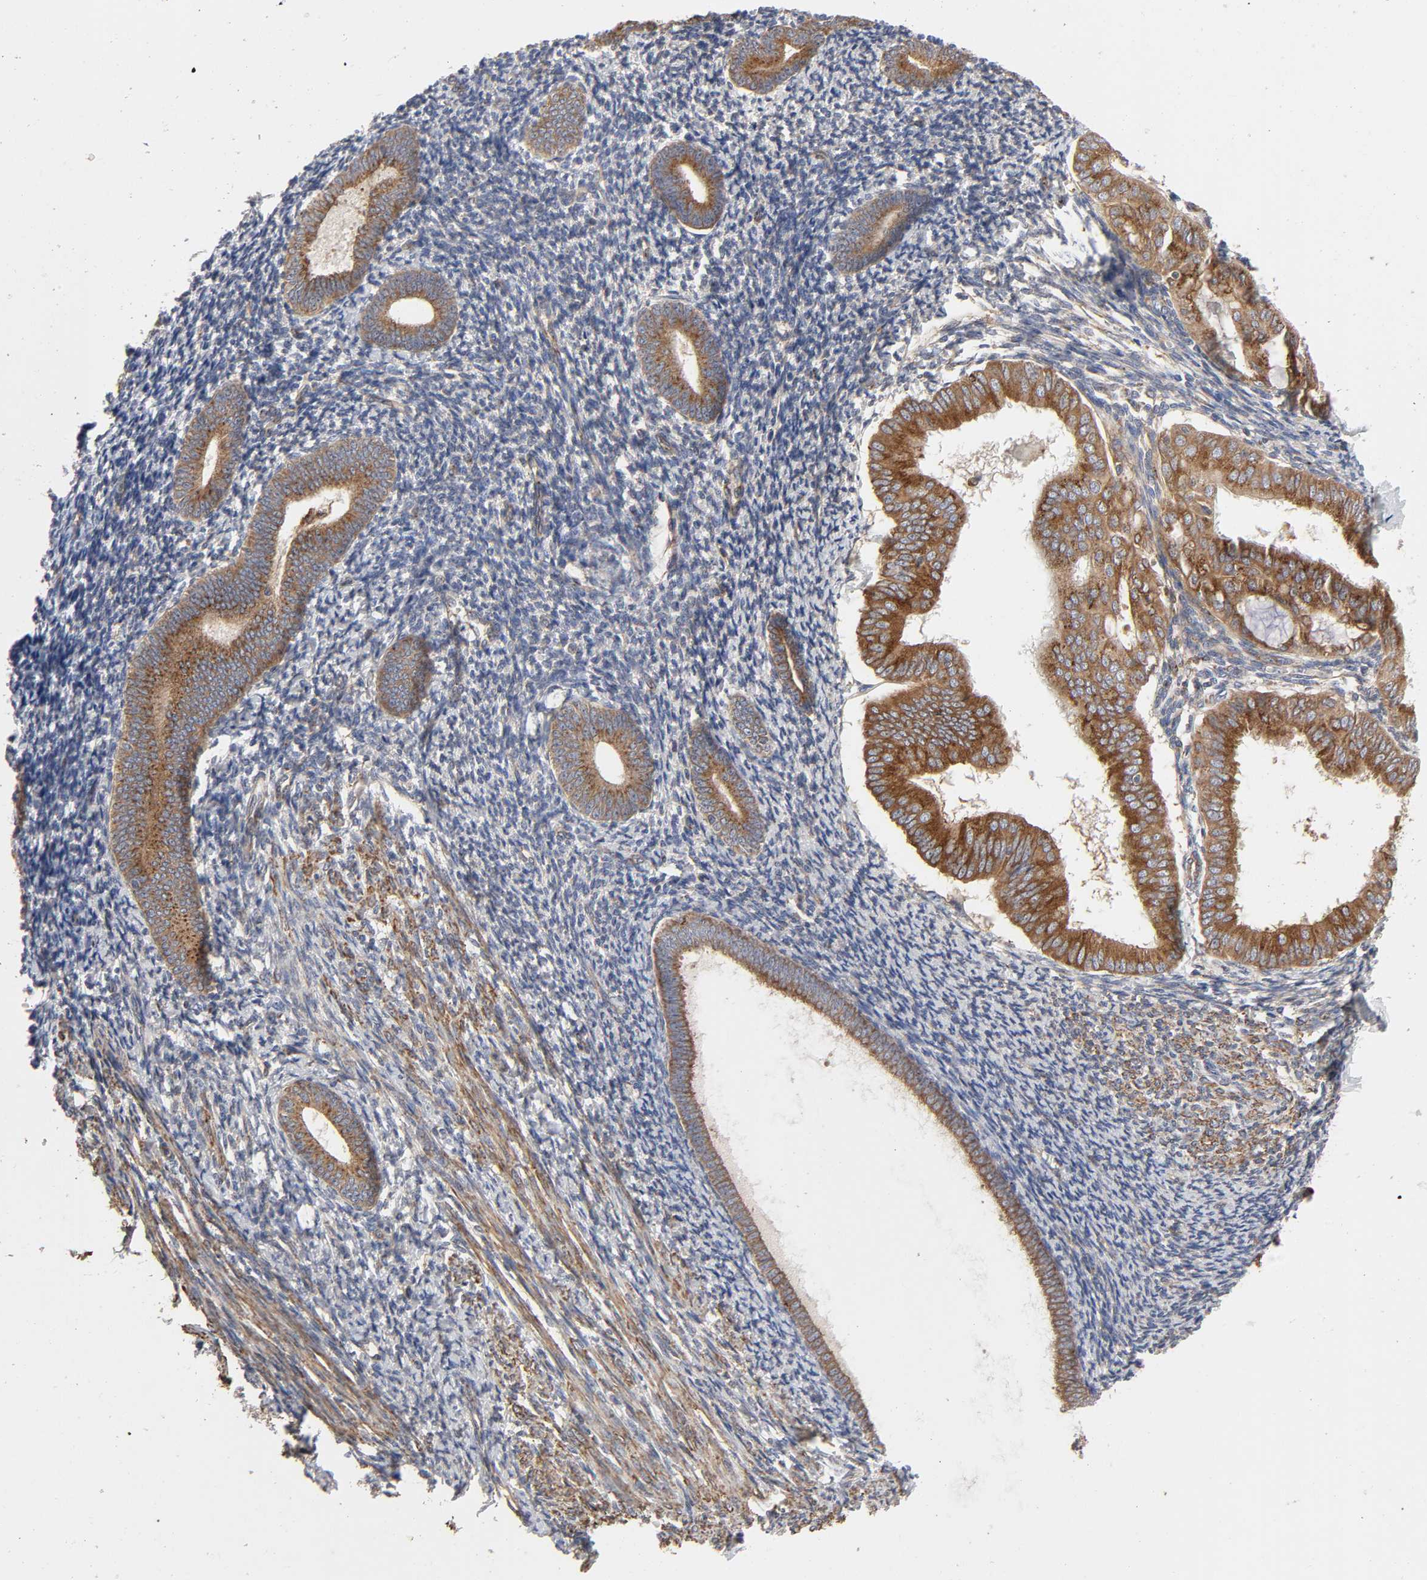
{"staining": {"intensity": "weak", "quantity": "25%-75%", "location": "cytoplasmic/membranous"}, "tissue": "endometrium", "cell_type": "Cells in endometrial stroma", "image_type": "normal", "snomed": [{"axis": "morphology", "description": "Normal tissue, NOS"}, {"axis": "topography", "description": "Endometrium"}], "caption": "A low amount of weak cytoplasmic/membranous positivity is seen in approximately 25%-75% of cells in endometrial stroma in unremarkable endometrium.", "gene": "GNPTG", "patient": {"sex": "female", "age": 57}}